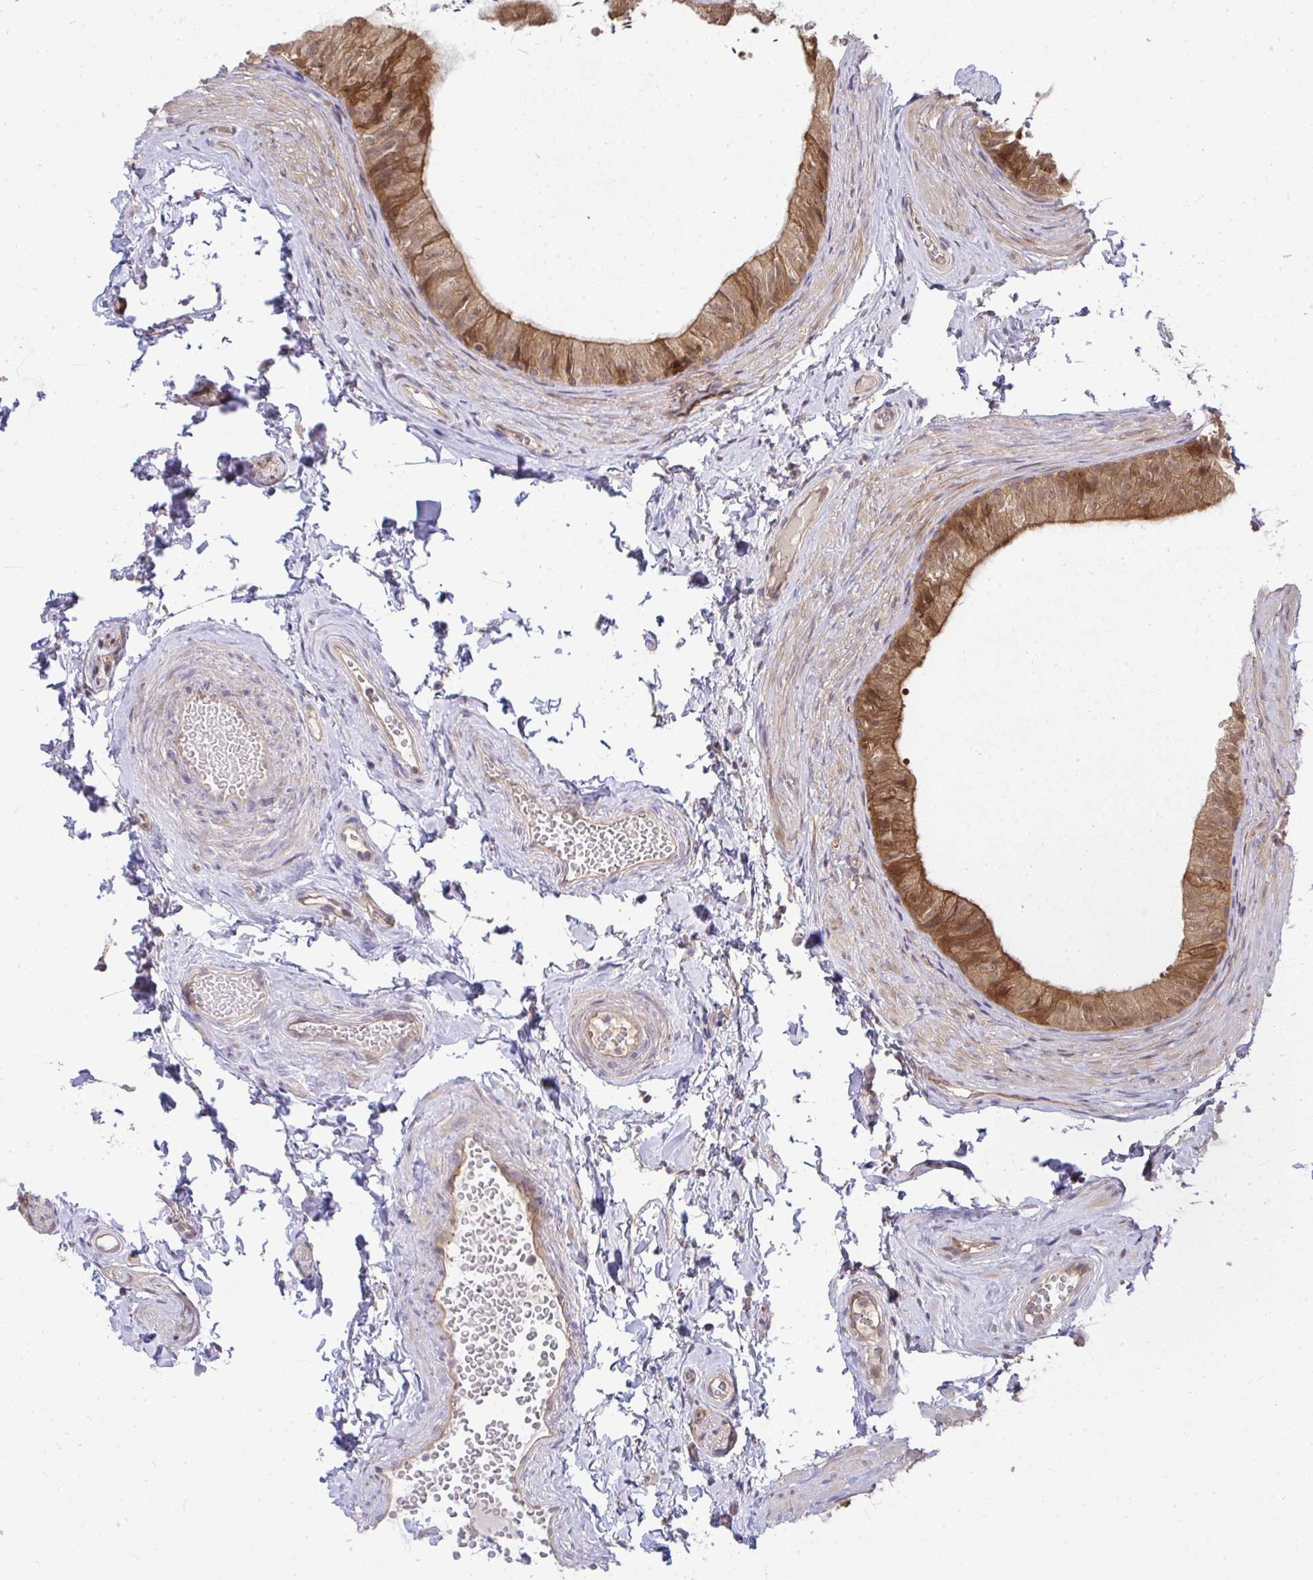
{"staining": {"intensity": "moderate", "quantity": ">75%", "location": "cytoplasmic/membranous"}, "tissue": "epididymis", "cell_type": "Glandular cells", "image_type": "normal", "snomed": [{"axis": "morphology", "description": "Normal tissue, NOS"}, {"axis": "topography", "description": "Epididymis, spermatic cord, NOS"}, {"axis": "topography", "description": "Epididymis"}, {"axis": "topography", "description": "Peripheral nerve tissue"}], "caption": "DAB immunohistochemical staining of unremarkable epididymis demonstrates moderate cytoplasmic/membranous protein expression in about >75% of glandular cells. Using DAB (3,3'-diaminobenzidine) (brown) and hematoxylin (blue) stains, captured at high magnification using brightfield microscopy.", "gene": "HDHD2", "patient": {"sex": "male", "age": 29}}